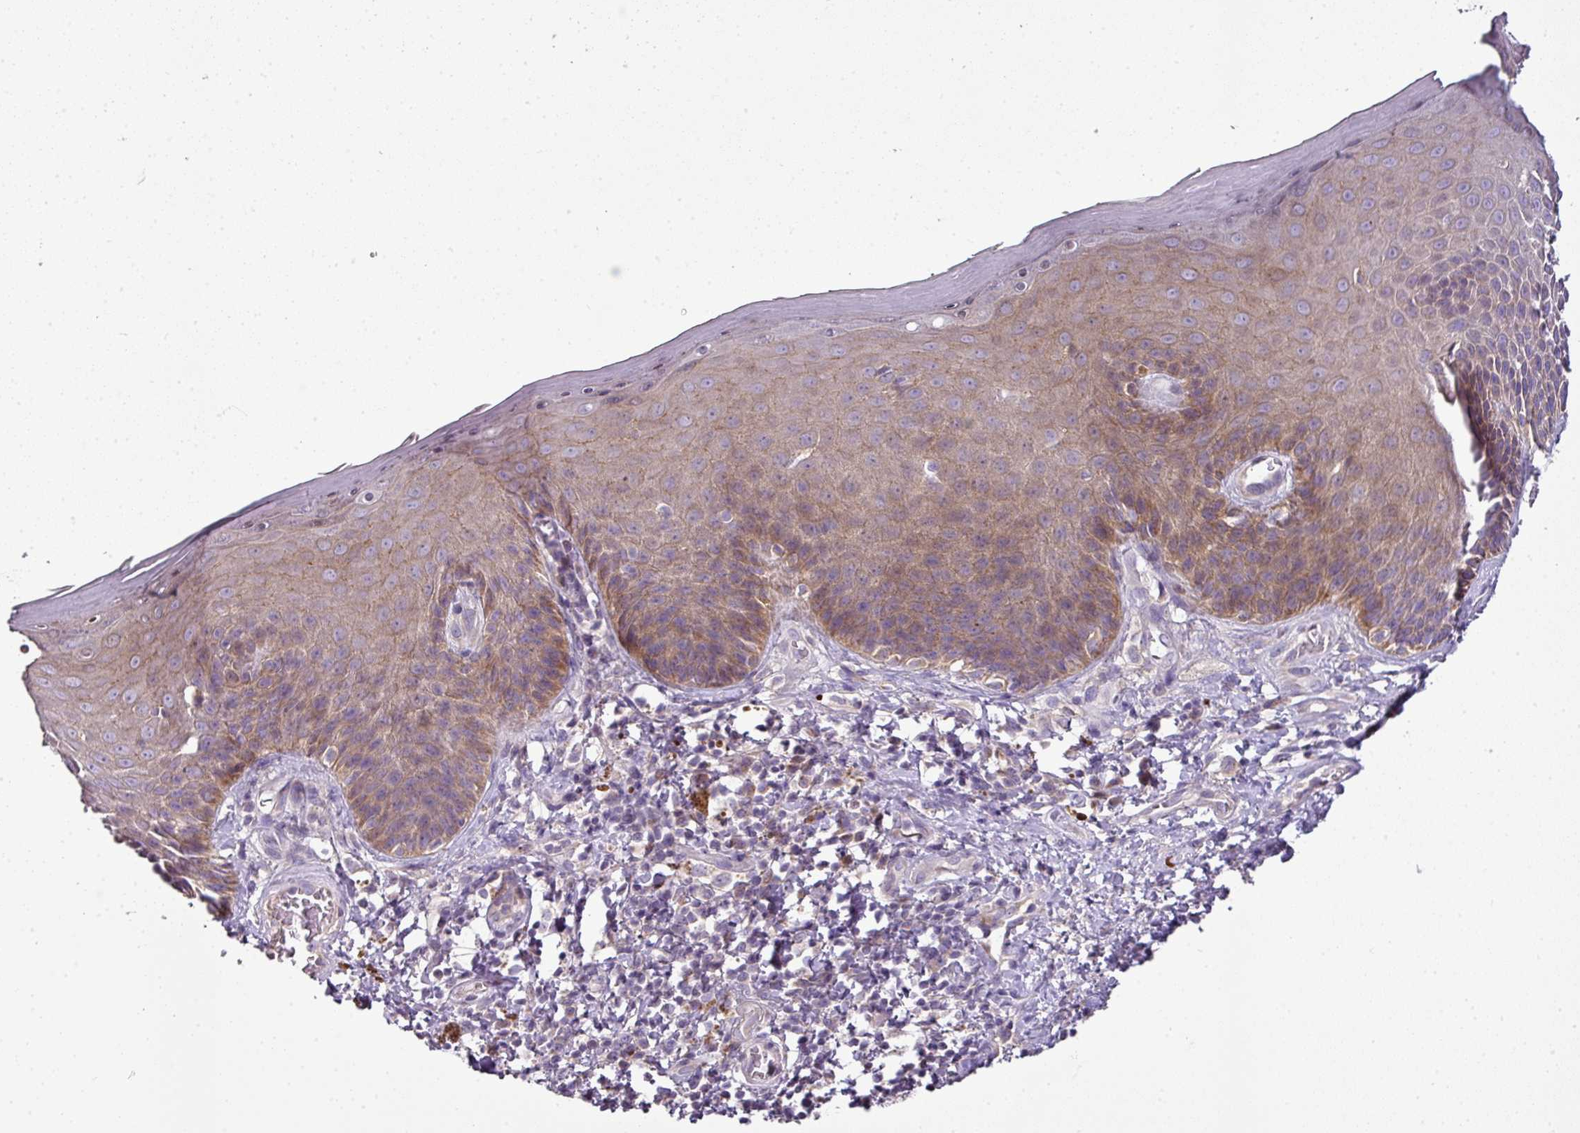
{"staining": {"intensity": "moderate", "quantity": "25%-75%", "location": "cytoplasmic/membranous"}, "tissue": "skin", "cell_type": "Epidermal cells", "image_type": "normal", "snomed": [{"axis": "morphology", "description": "Normal tissue, NOS"}, {"axis": "topography", "description": "Anal"}, {"axis": "topography", "description": "Peripheral nerve tissue"}], "caption": "A micrograph of human skin stained for a protein reveals moderate cytoplasmic/membranous brown staining in epidermal cells.", "gene": "GAN", "patient": {"sex": "male", "age": 53}}